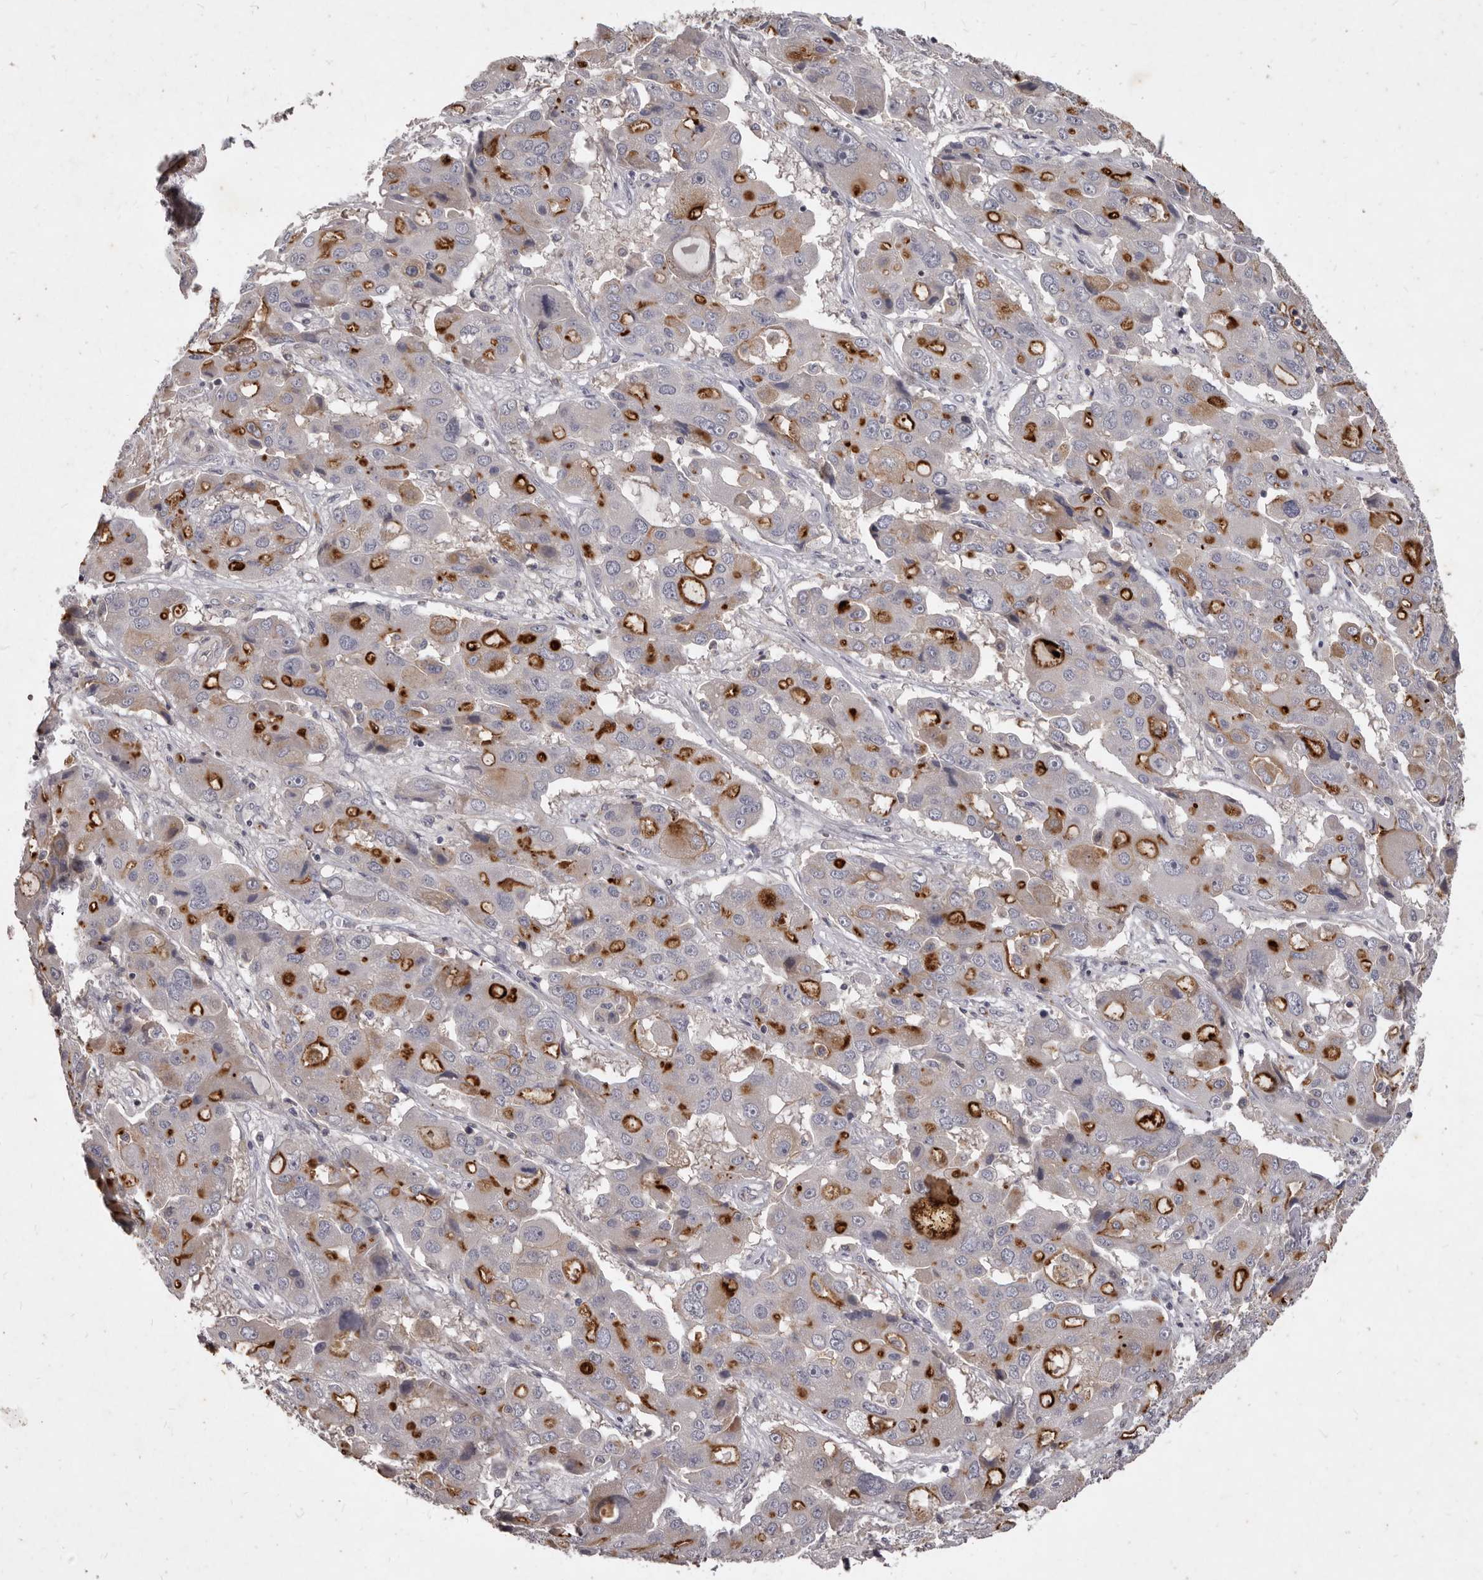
{"staining": {"intensity": "strong", "quantity": "<25%", "location": "cytoplasmic/membranous"}, "tissue": "liver cancer", "cell_type": "Tumor cells", "image_type": "cancer", "snomed": [{"axis": "morphology", "description": "Cholangiocarcinoma"}, {"axis": "topography", "description": "Liver"}], "caption": "There is medium levels of strong cytoplasmic/membranous positivity in tumor cells of cholangiocarcinoma (liver), as demonstrated by immunohistochemical staining (brown color).", "gene": "GPRC5C", "patient": {"sex": "male", "age": 67}}